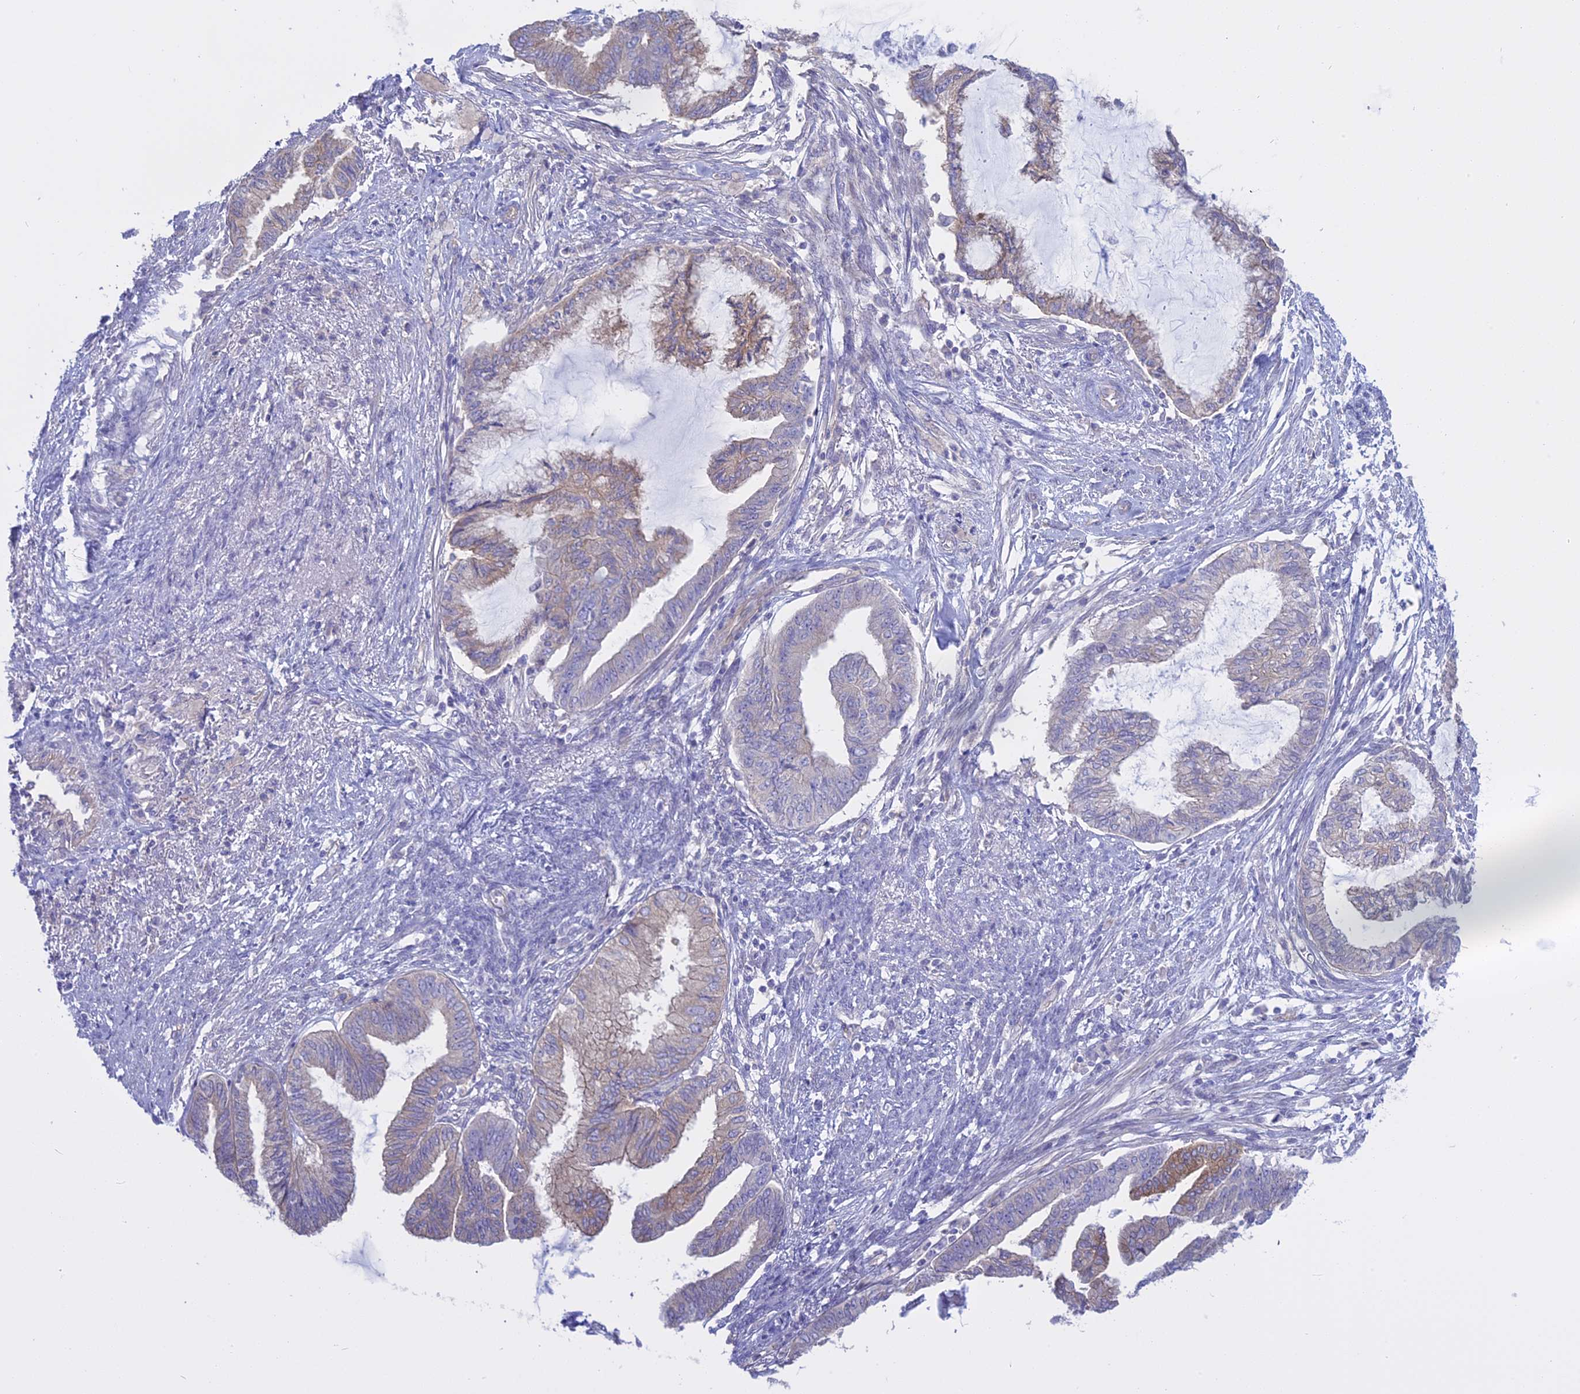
{"staining": {"intensity": "weak", "quantity": "<25%", "location": "cytoplasmic/membranous"}, "tissue": "endometrial cancer", "cell_type": "Tumor cells", "image_type": "cancer", "snomed": [{"axis": "morphology", "description": "Adenocarcinoma, NOS"}, {"axis": "topography", "description": "Endometrium"}], "caption": "A micrograph of human endometrial adenocarcinoma is negative for staining in tumor cells. Nuclei are stained in blue.", "gene": "AHCYL1", "patient": {"sex": "female", "age": 86}}